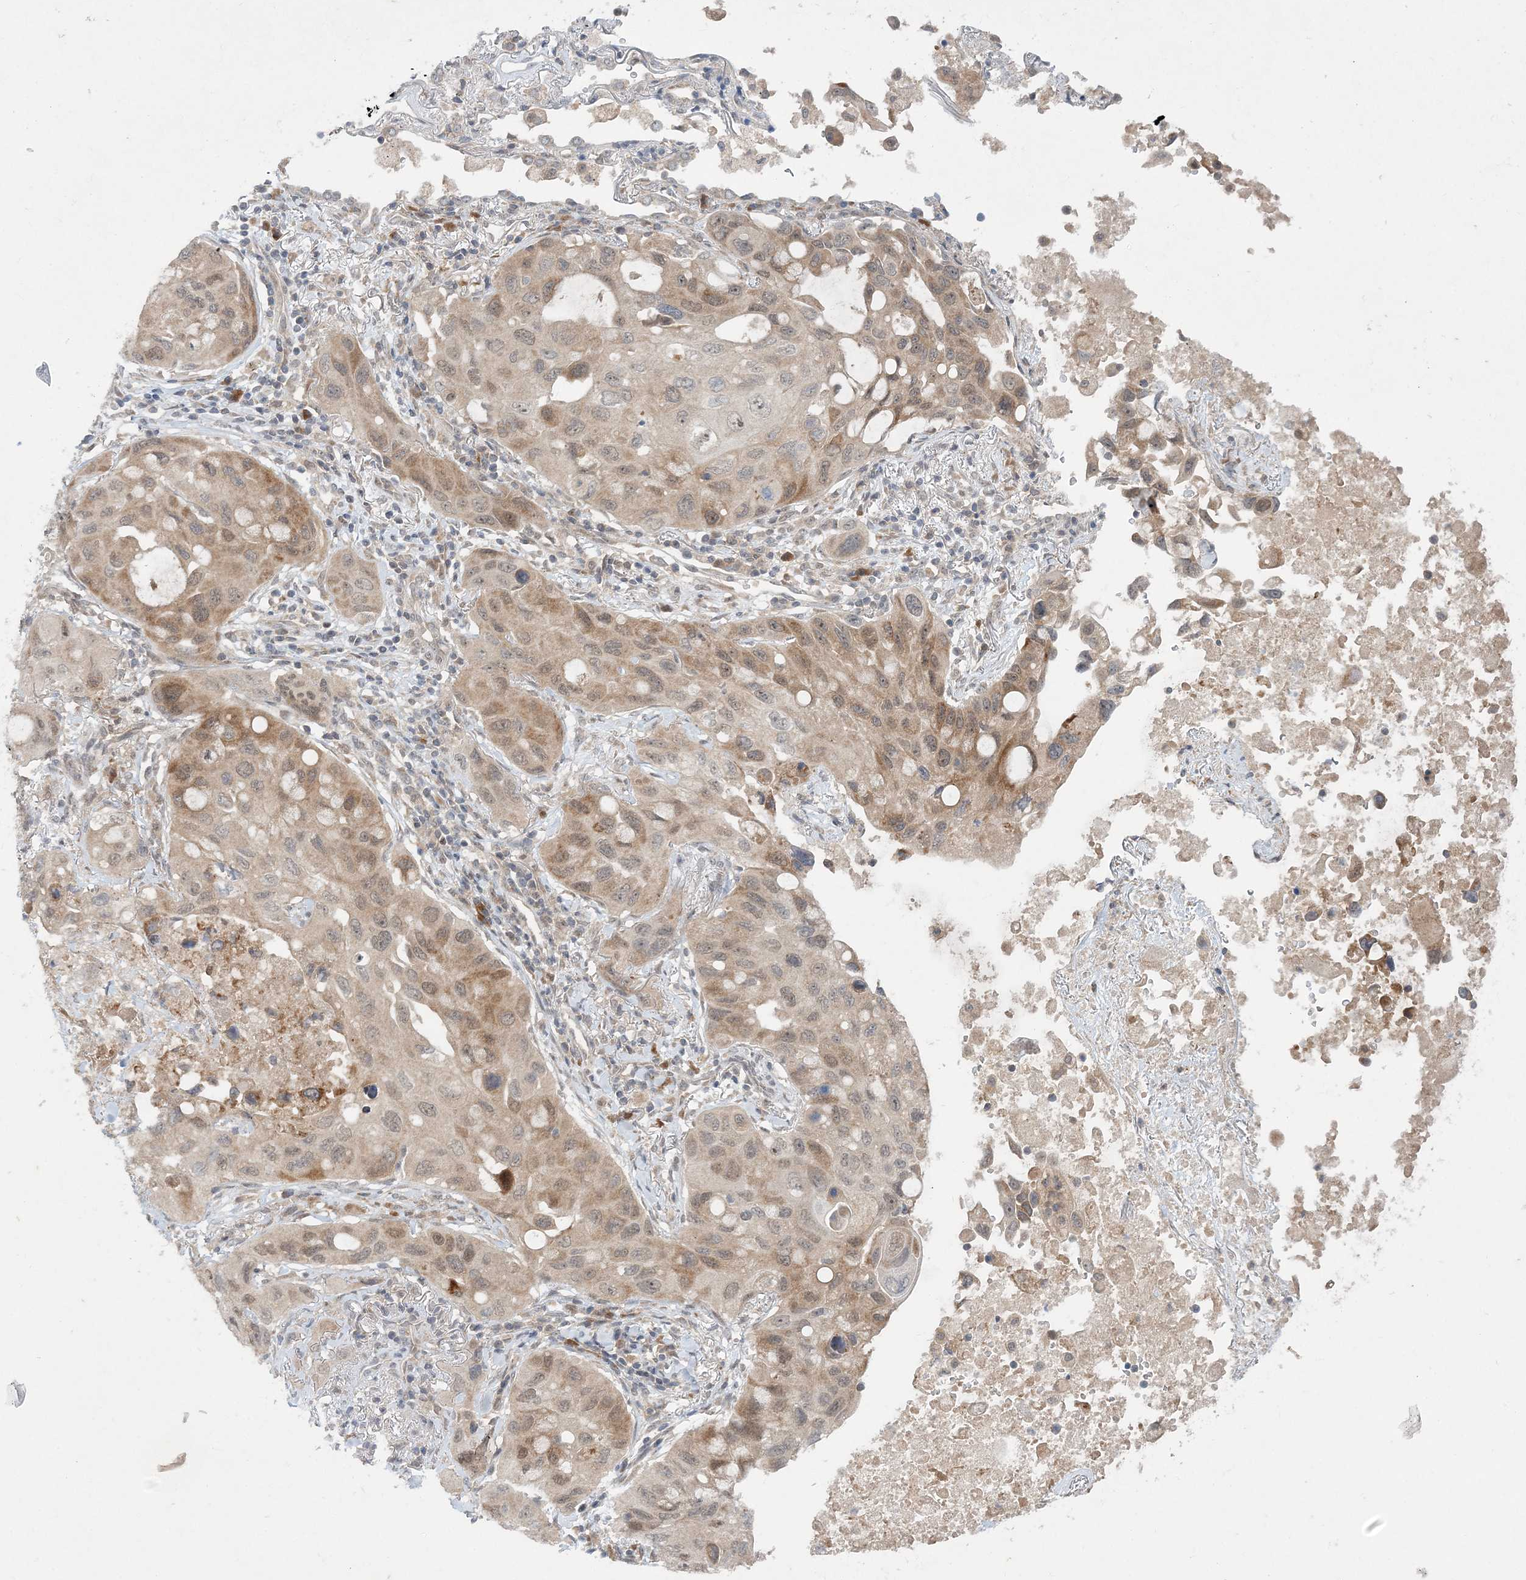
{"staining": {"intensity": "moderate", "quantity": "<25%", "location": "cytoplasmic/membranous,nuclear"}, "tissue": "lung cancer", "cell_type": "Tumor cells", "image_type": "cancer", "snomed": [{"axis": "morphology", "description": "Squamous cell carcinoma, NOS"}, {"axis": "topography", "description": "Lung"}], "caption": "Protein positivity by immunohistochemistry (IHC) shows moderate cytoplasmic/membranous and nuclear expression in approximately <25% of tumor cells in squamous cell carcinoma (lung).", "gene": "UBR3", "patient": {"sex": "female", "age": 73}}